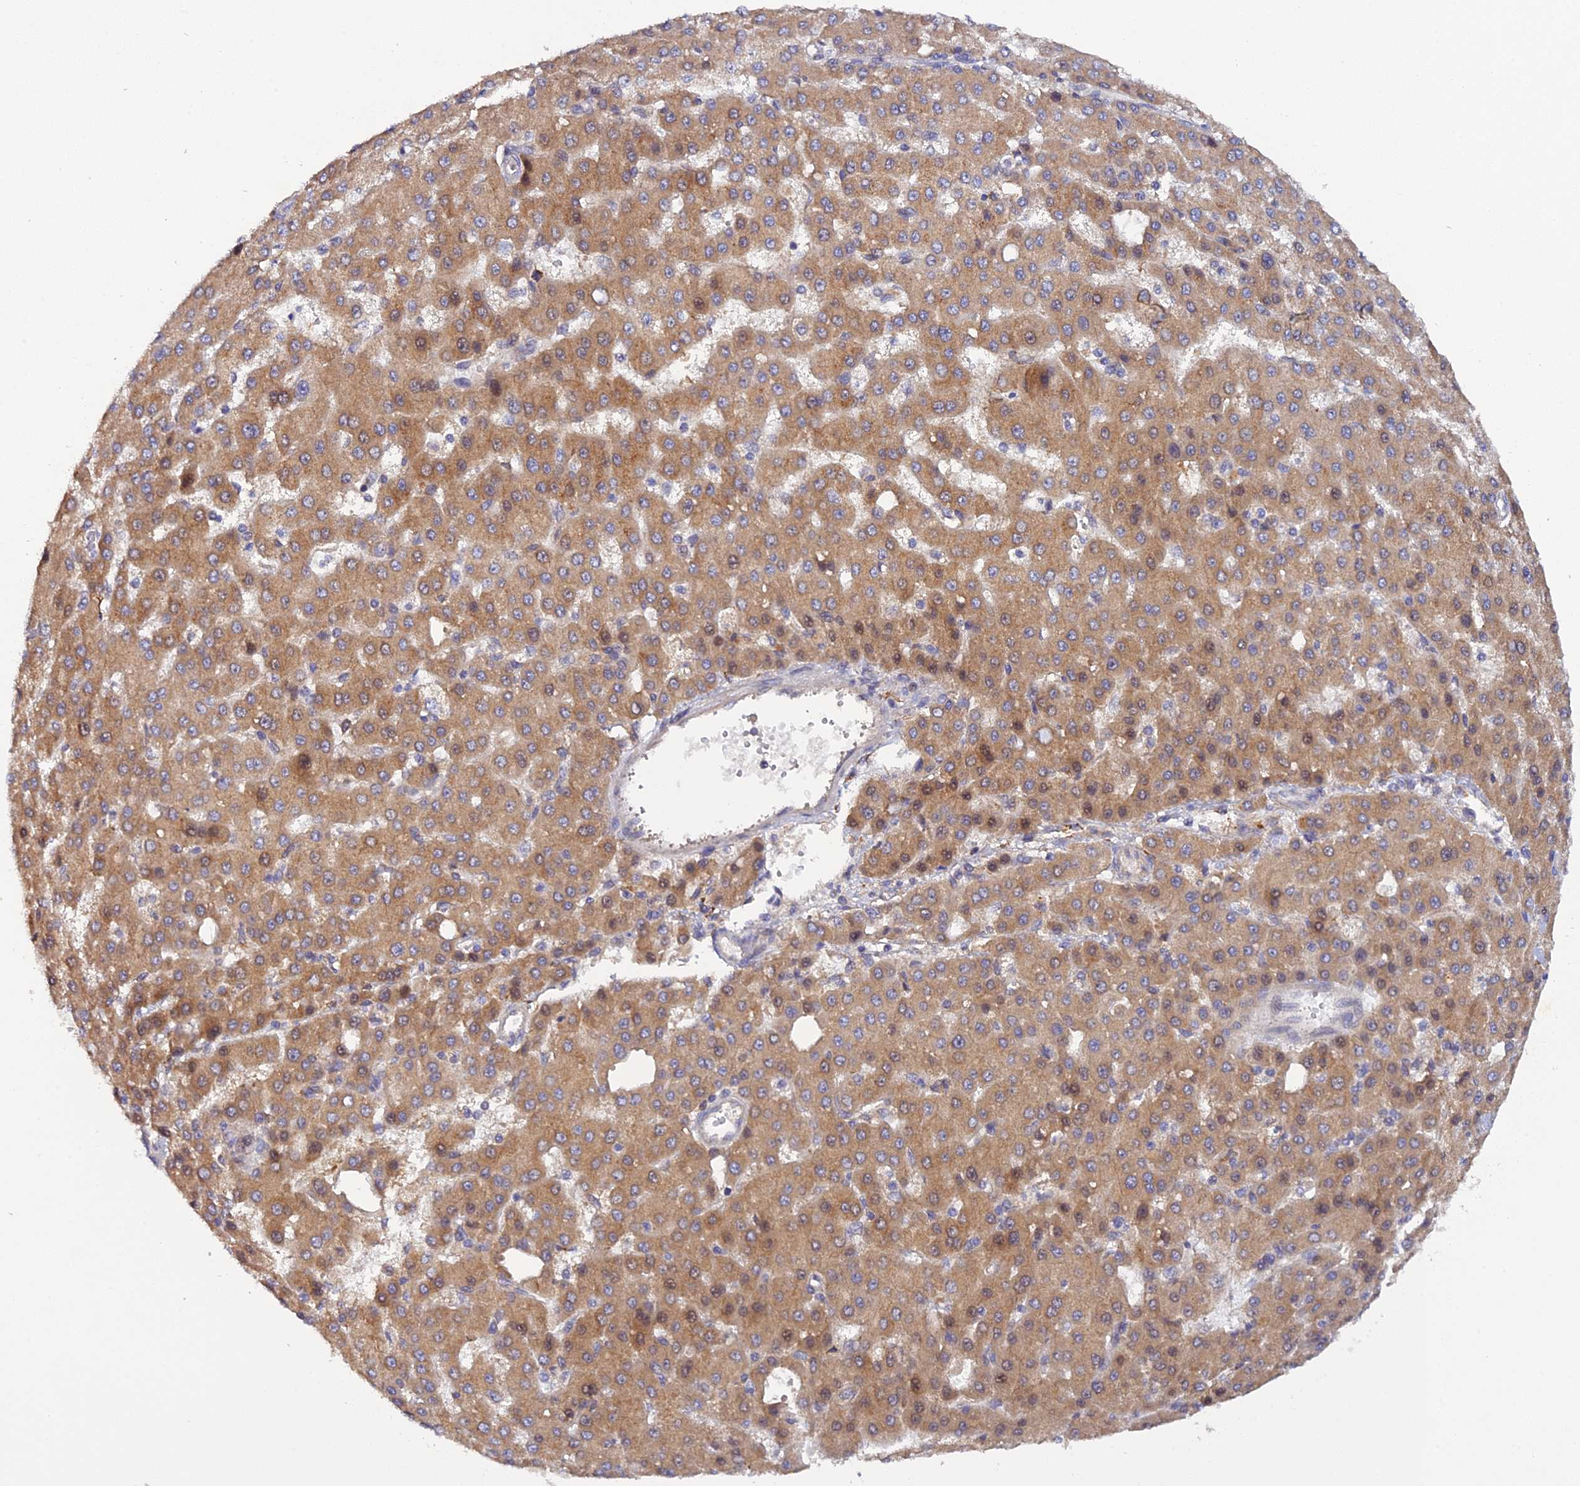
{"staining": {"intensity": "moderate", "quantity": ">75%", "location": "cytoplasmic/membranous"}, "tissue": "liver cancer", "cell_type": "Tumor cells", "image_type": "cancer", "snomed": [{"axis": "morphology", "description": "Carcinoma, Hepatocellular, NOS"}, {"axis": "topography", "description": "Liver"}], "caption": "This is a photomicrograph of IHC staining of liver cancer, which shows moderate expression in the cytoplasmic/membranous of tumor cells.", "gene": "P3H3", "patient": {"sex": "male", "age": 47}}